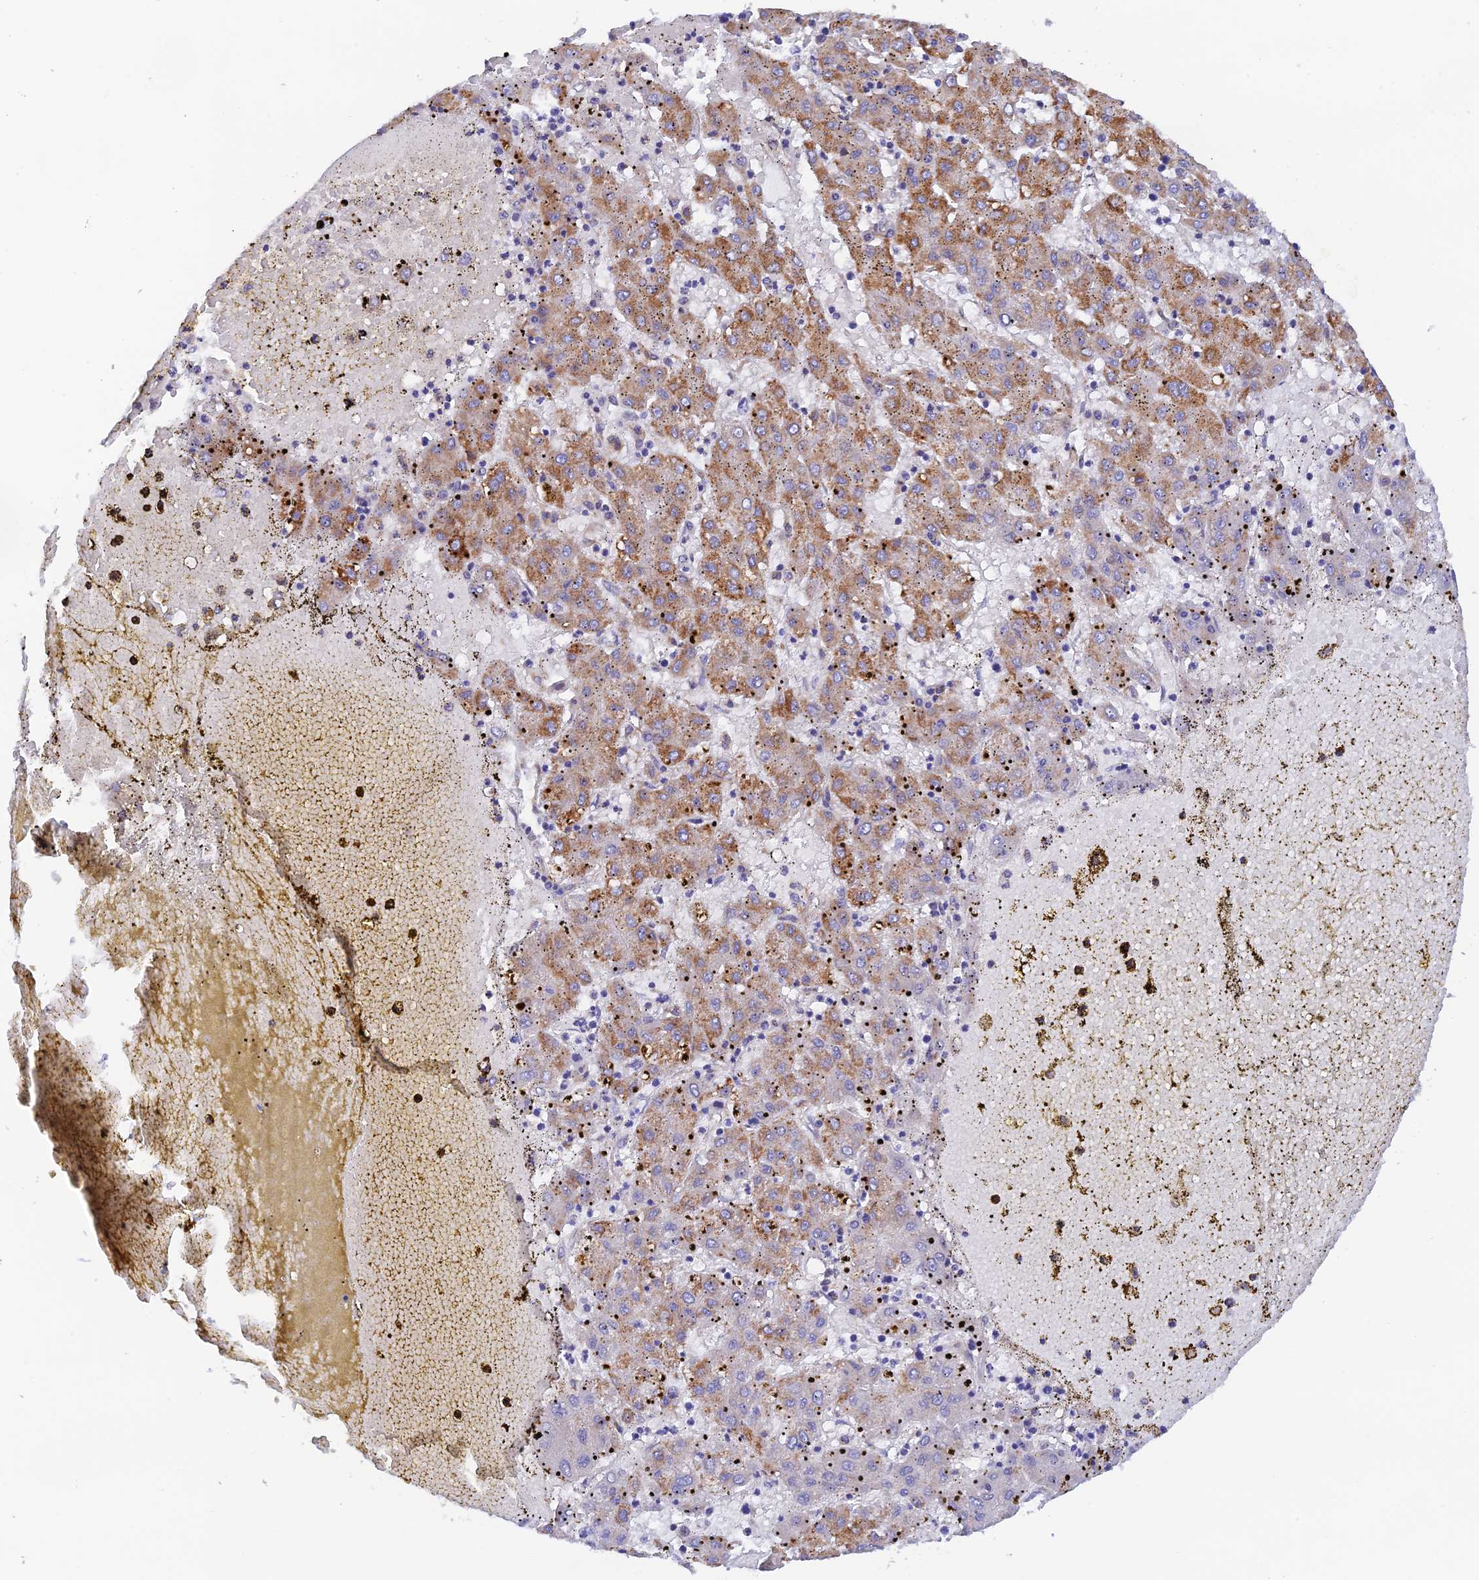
{"staining": {"intensity": "moderate", "quantity": "25%-75%", "location": "cytoplasmic/membranous"}, "tissue": "liver cancer", "cell_type": "Tumor cells", "image_type": "cancer", "snomed": [{"axis": "morphology", "description": "Carcinoma, Hepatocellular, NOS"}, {"axis": "topography", "description": "Liver"}], "caption": "Immunohistochemistry (IHC) (DAB (3,3'-diaminobenzidine)) staining of human liver cancer exhibits moderate cytoplasmic/membranous protein staining in approximately 25%-75% of tumor cells.", "gene": "RANBP6", "patient": {"sex": "male", "age": 72}}